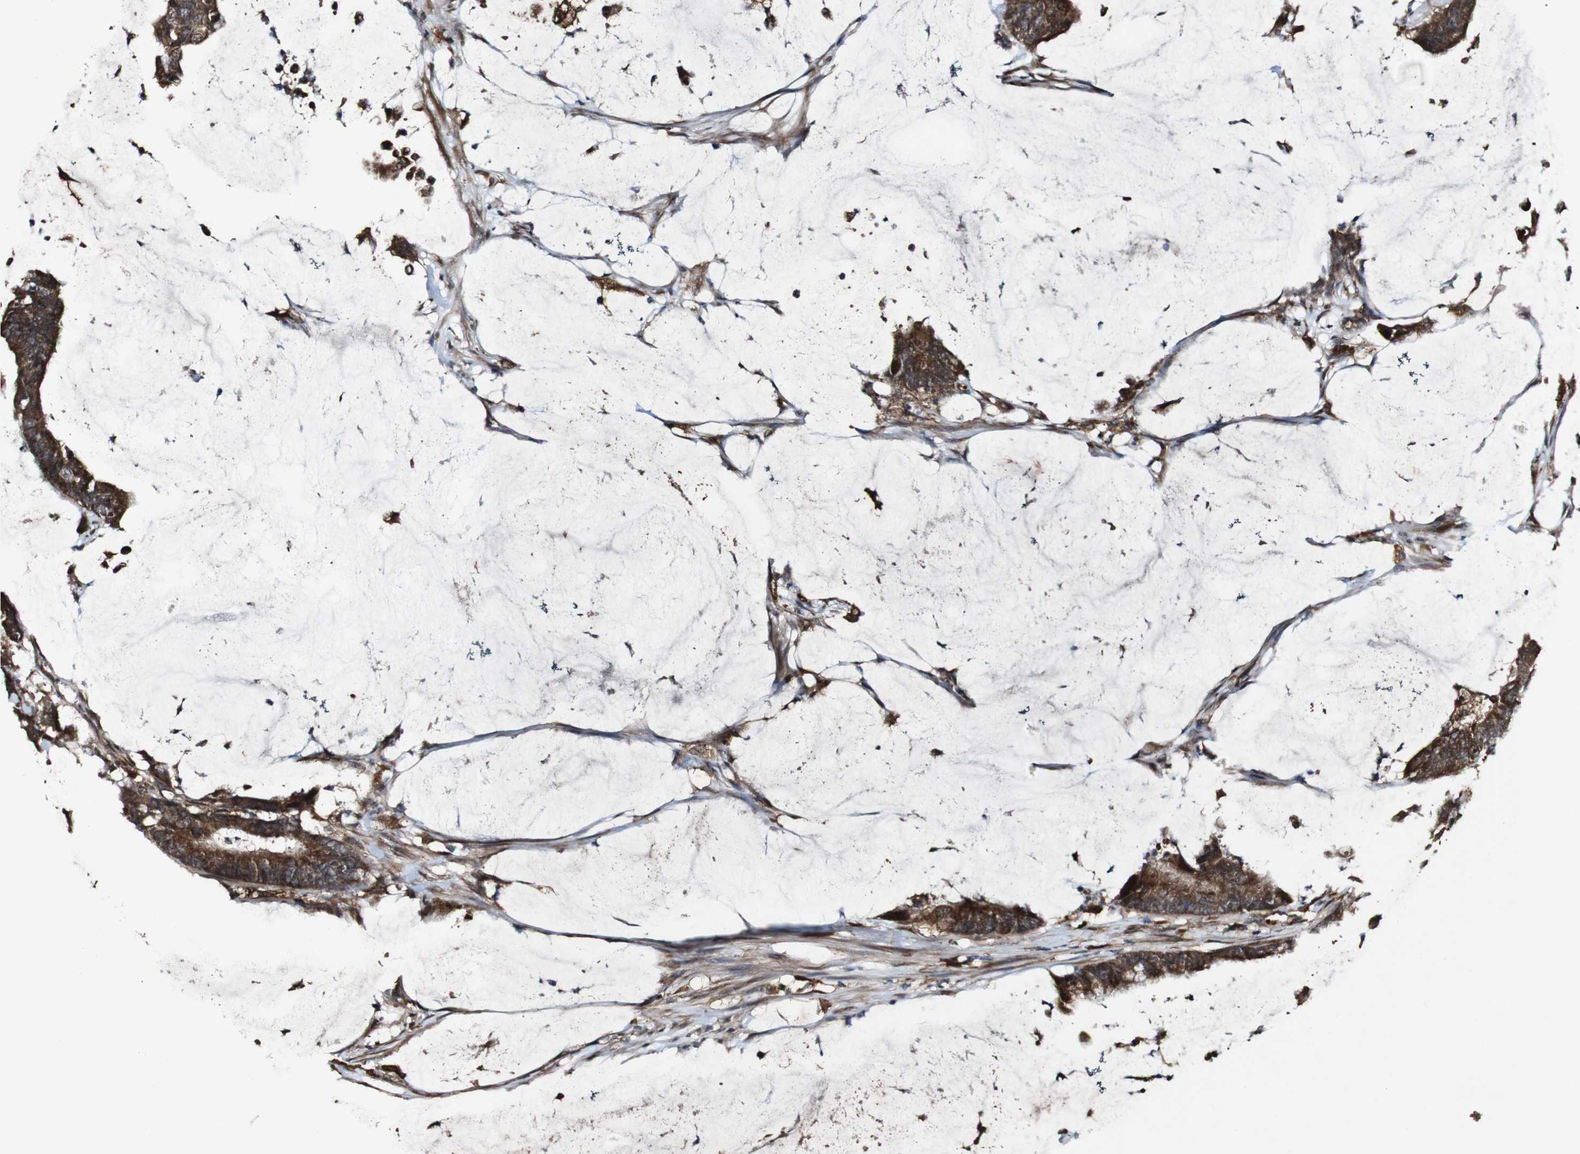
{"staining": {"intensity": "strong", "quantity": ">75%", "location": "cytoplasmic/membranous"}, "tissue": "colorectal cancer", "cell_type": "Tumor cells", "image_type": "cancer", "snomed": [{"axis": "morphology", "description": "Adenocarcinoma, NOS"}, {"axis": "topography", "description": "Rectum"}], "caption": "Colorectal adenocarcinoma tissue demonstrates strong cytoplasmic/membranous expression in approximately >75% of tumor cells, visualized by immunohistochemistry. The staining is performed using DAB brown chromogen to label protein expression. The nuclei are counter-stained blue using hematoxylin.", "gene": "BTN3A3", "patient": {"sex": "female", "age": 66}}